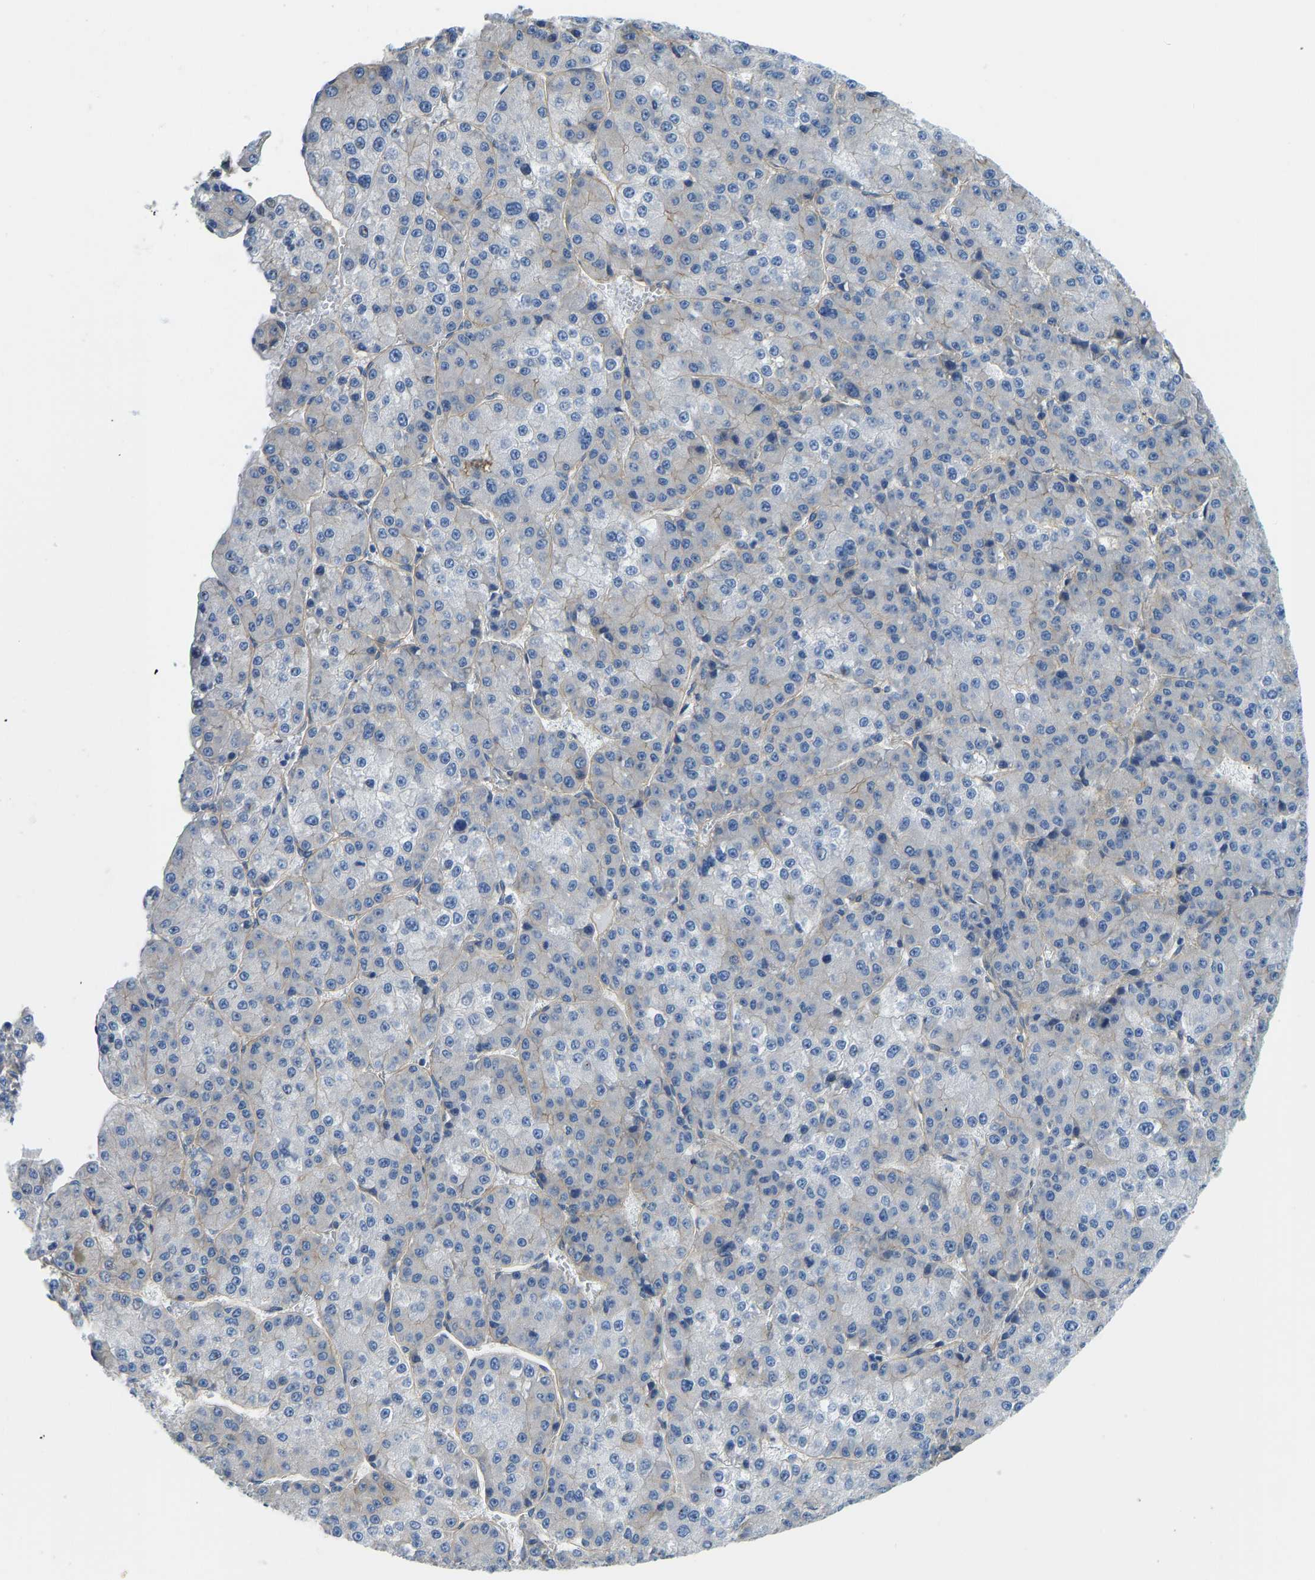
{"staining": {"intensity": "negative", "quantity": "none", "location": "none"}, "tissue": "liver cancer", "cell_type": "Tumor cells", "image_type": "cancer", "snomed": [{"axis": "morphology", "description": "Carcinoma, Hepatocellular, NOS"}, {"axis": "topography", "description": "Liver"}], "caption": "This is an immunohistochemistry micrograph of liver cancer (hepatocellular carcinoma). There is no expression in tumor cells.", "gene": "CHAD", "patient": {"sex": "female", "age": 73}}